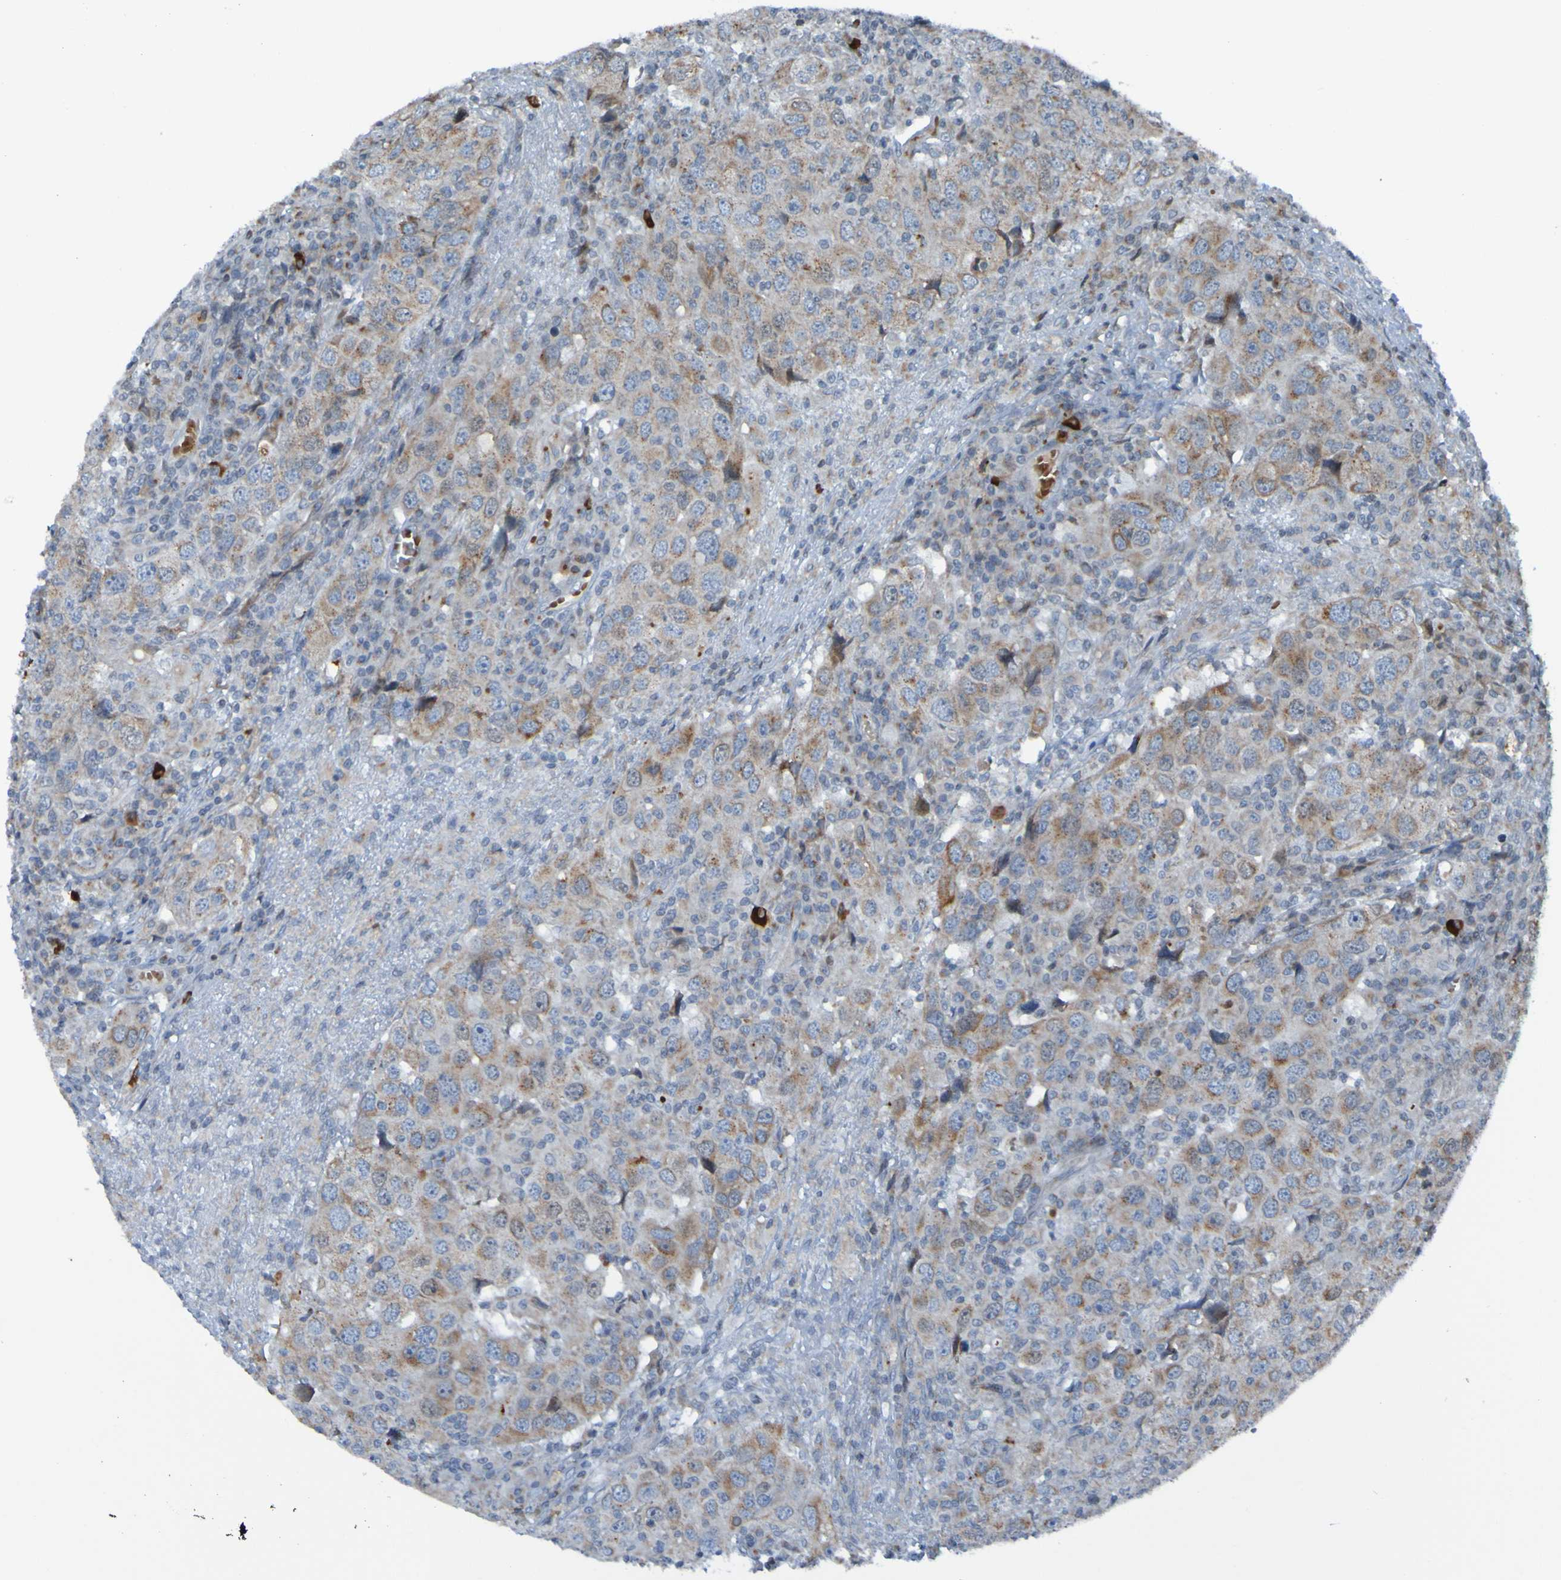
{"staining": {"intensity": "weak", "quantity": "25%-75%", "location": "cytoplasmic/membranous"}, "tissue": "head and neck cancer", "cell_type": "Tumor cells", "image_type": "cancer", "snomed": [{"axis": "morphology", "description": "Adenocarcinoma, NOS"}, {"axis": "topography", "description": "Salivary gland"}, {"axis": "topography", "description": "Head-Neck"}], "caption": "An immunohistochemistry (IHC) histopathology image of tumor tissue is shown. Protein staining in brown labels weak cytoplasmic/membranous positivity in head and neck cancer within tumor cells.", "gene": "UNG", "patient": {"sex": "female", "age": 65}}